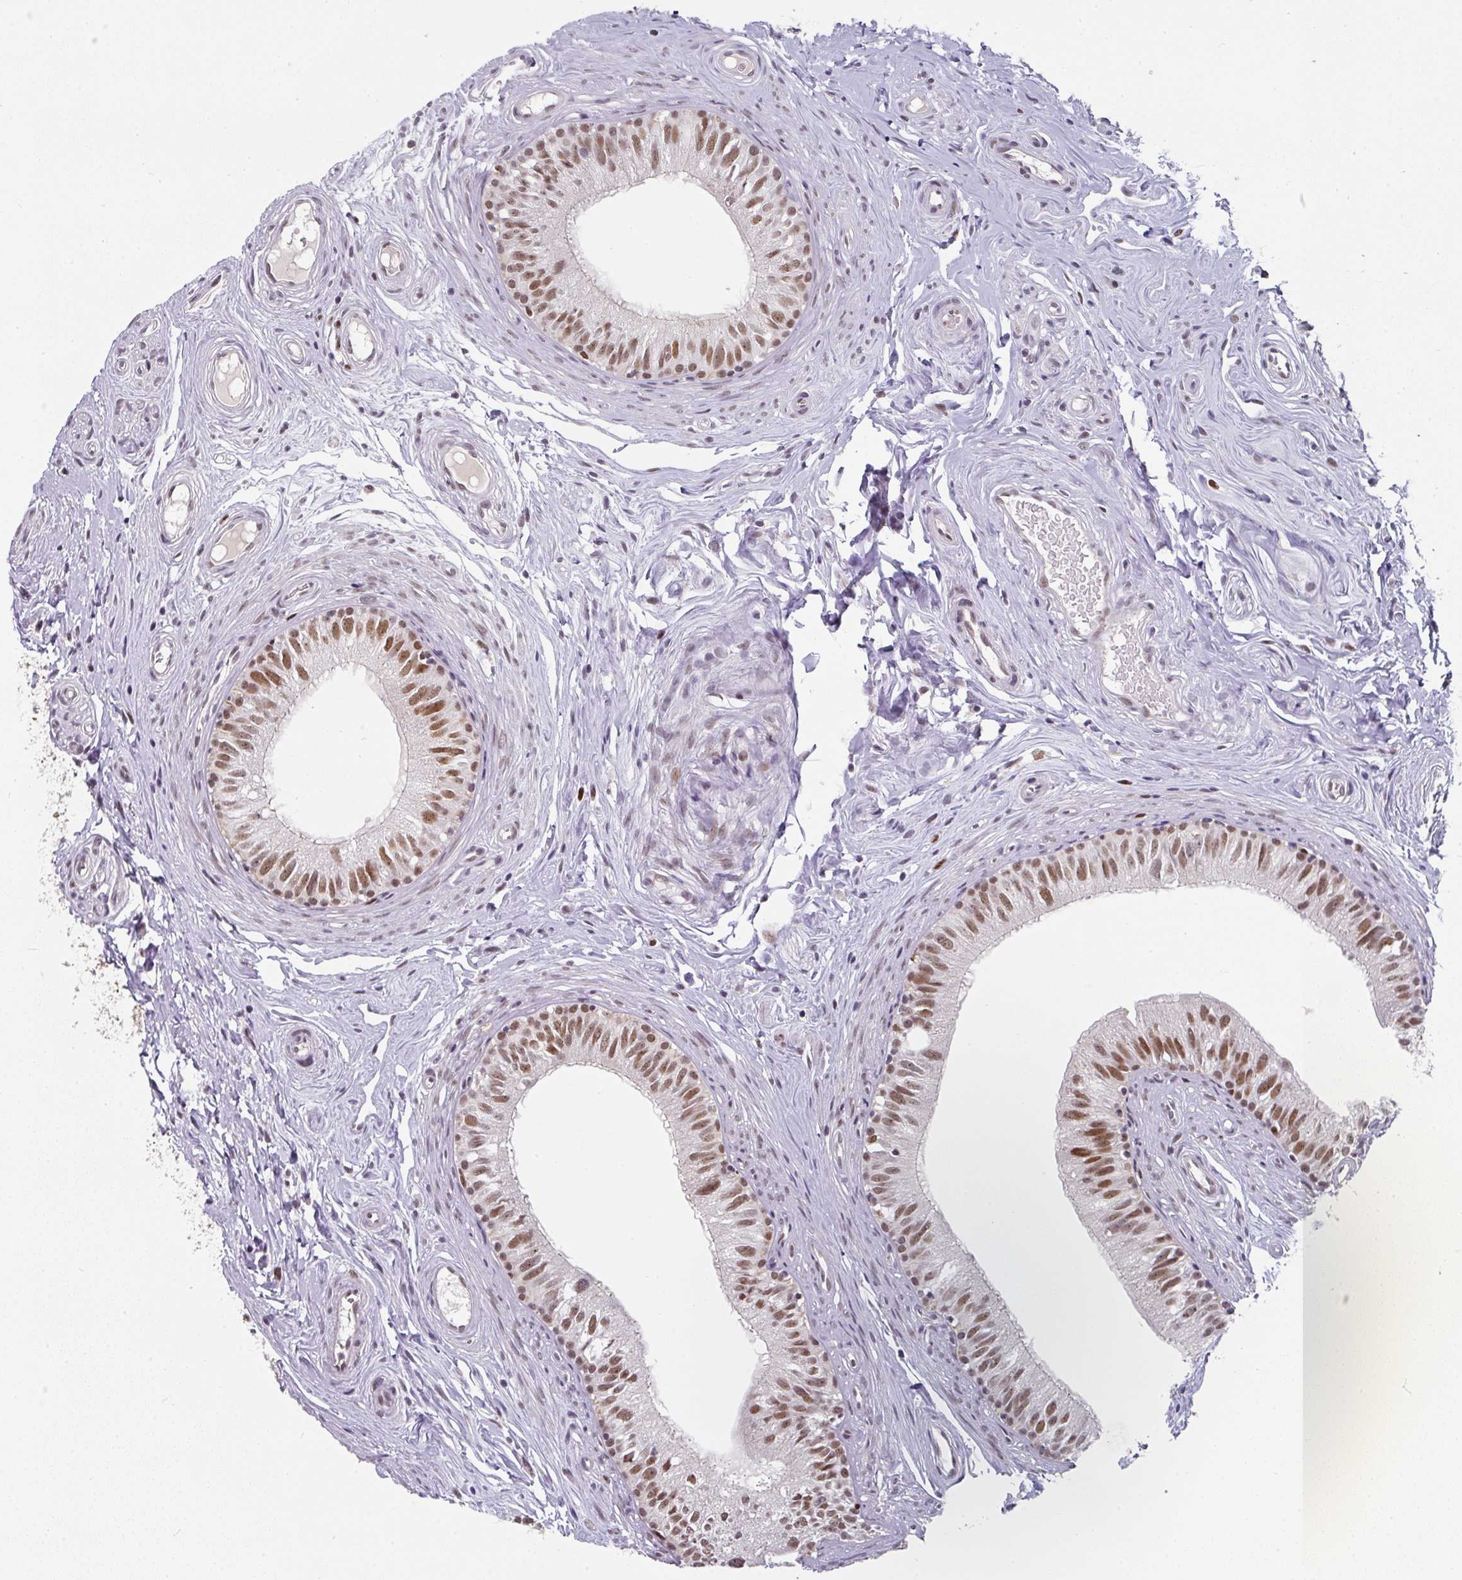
{"staining": {"intensity": "moderate", "quantity": ">75%", "location": "nuclear"}, "tissue": "epididymis", "cell_type": "Glandular cells", "image_type": "normal", "snomed": [{"axis": "morphology", "description": "Normal tissue, NOS"}, {"axis": "morphology", "description": "Seminoma, NOS"}, {"axis": "topography", "description": "Testis"}, {"axis": "topography", "description": "Epididymis"}], "caption": "Moderate nuclear protein staining is present in about >75% of glandular cells in epididymis.", "gene": "ENSG00000283782", "patient": {"sex": "male", "age": 45}}